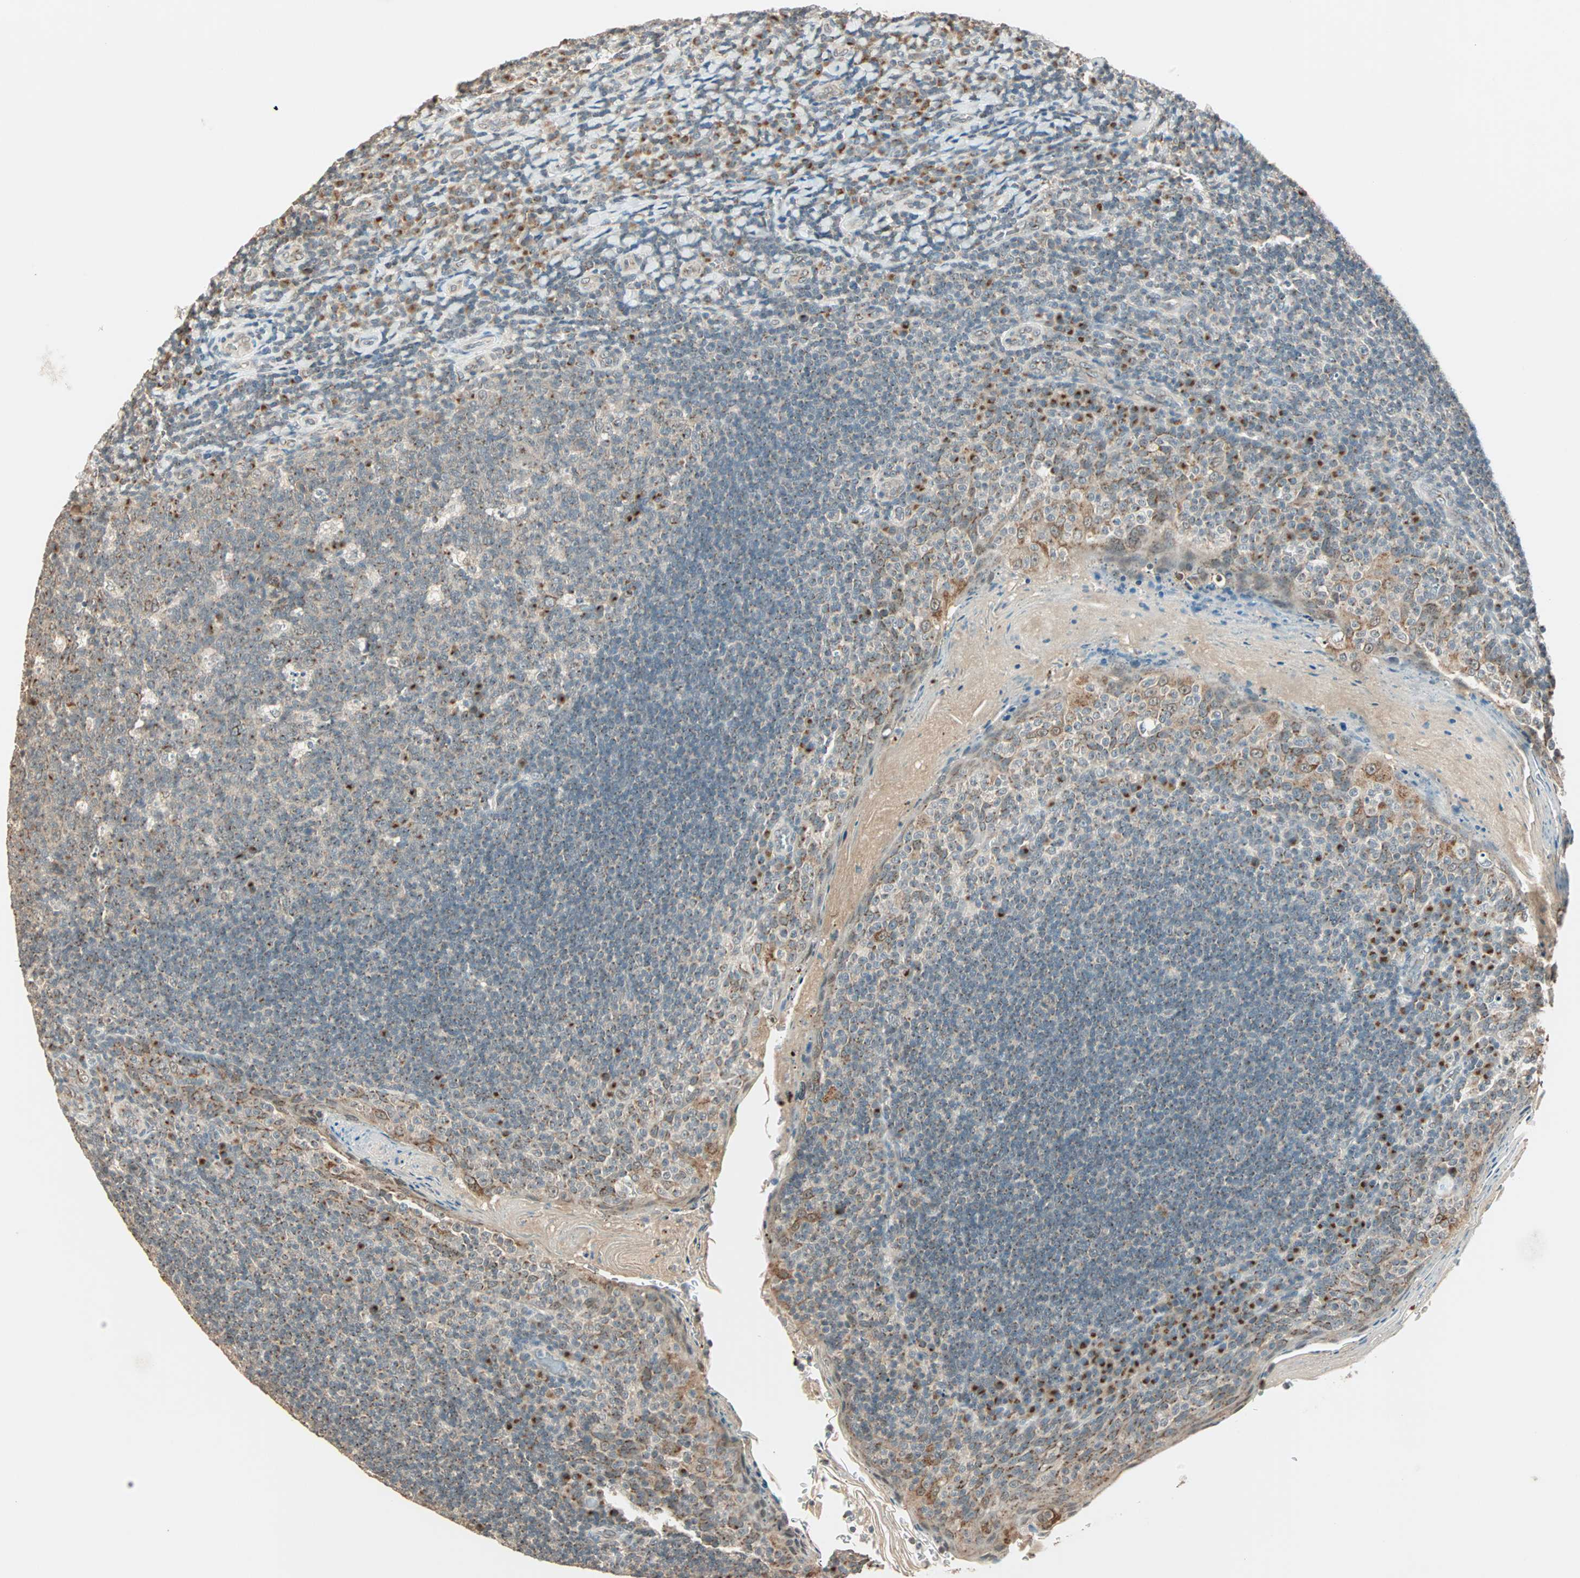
{"staining": {"intensity": "weak", "quantity": "25%-75%", "location": "cytoplasmic/membranous"}, "tissue": "tonsil", "cell_type": "Germinal center cells", "image_type": "normal", "snomed": [{"axis": "morphology", "description": "Normal tissue, NOS"}, {"axis": "topography", "description": "Tonsil"}], "caption": "Immunohistochemical staining of benign tonsil demonstrates low levels of weak cytoplasmic/membranous staining in approximately 25%-75% of germinal center cells. (DAB (3,3'-diaminobenzidine) = brown stain, brightfield microscopy at high magnification).", "gene": "PRDM2", "patient": {"sex": "male", "age": 17}}